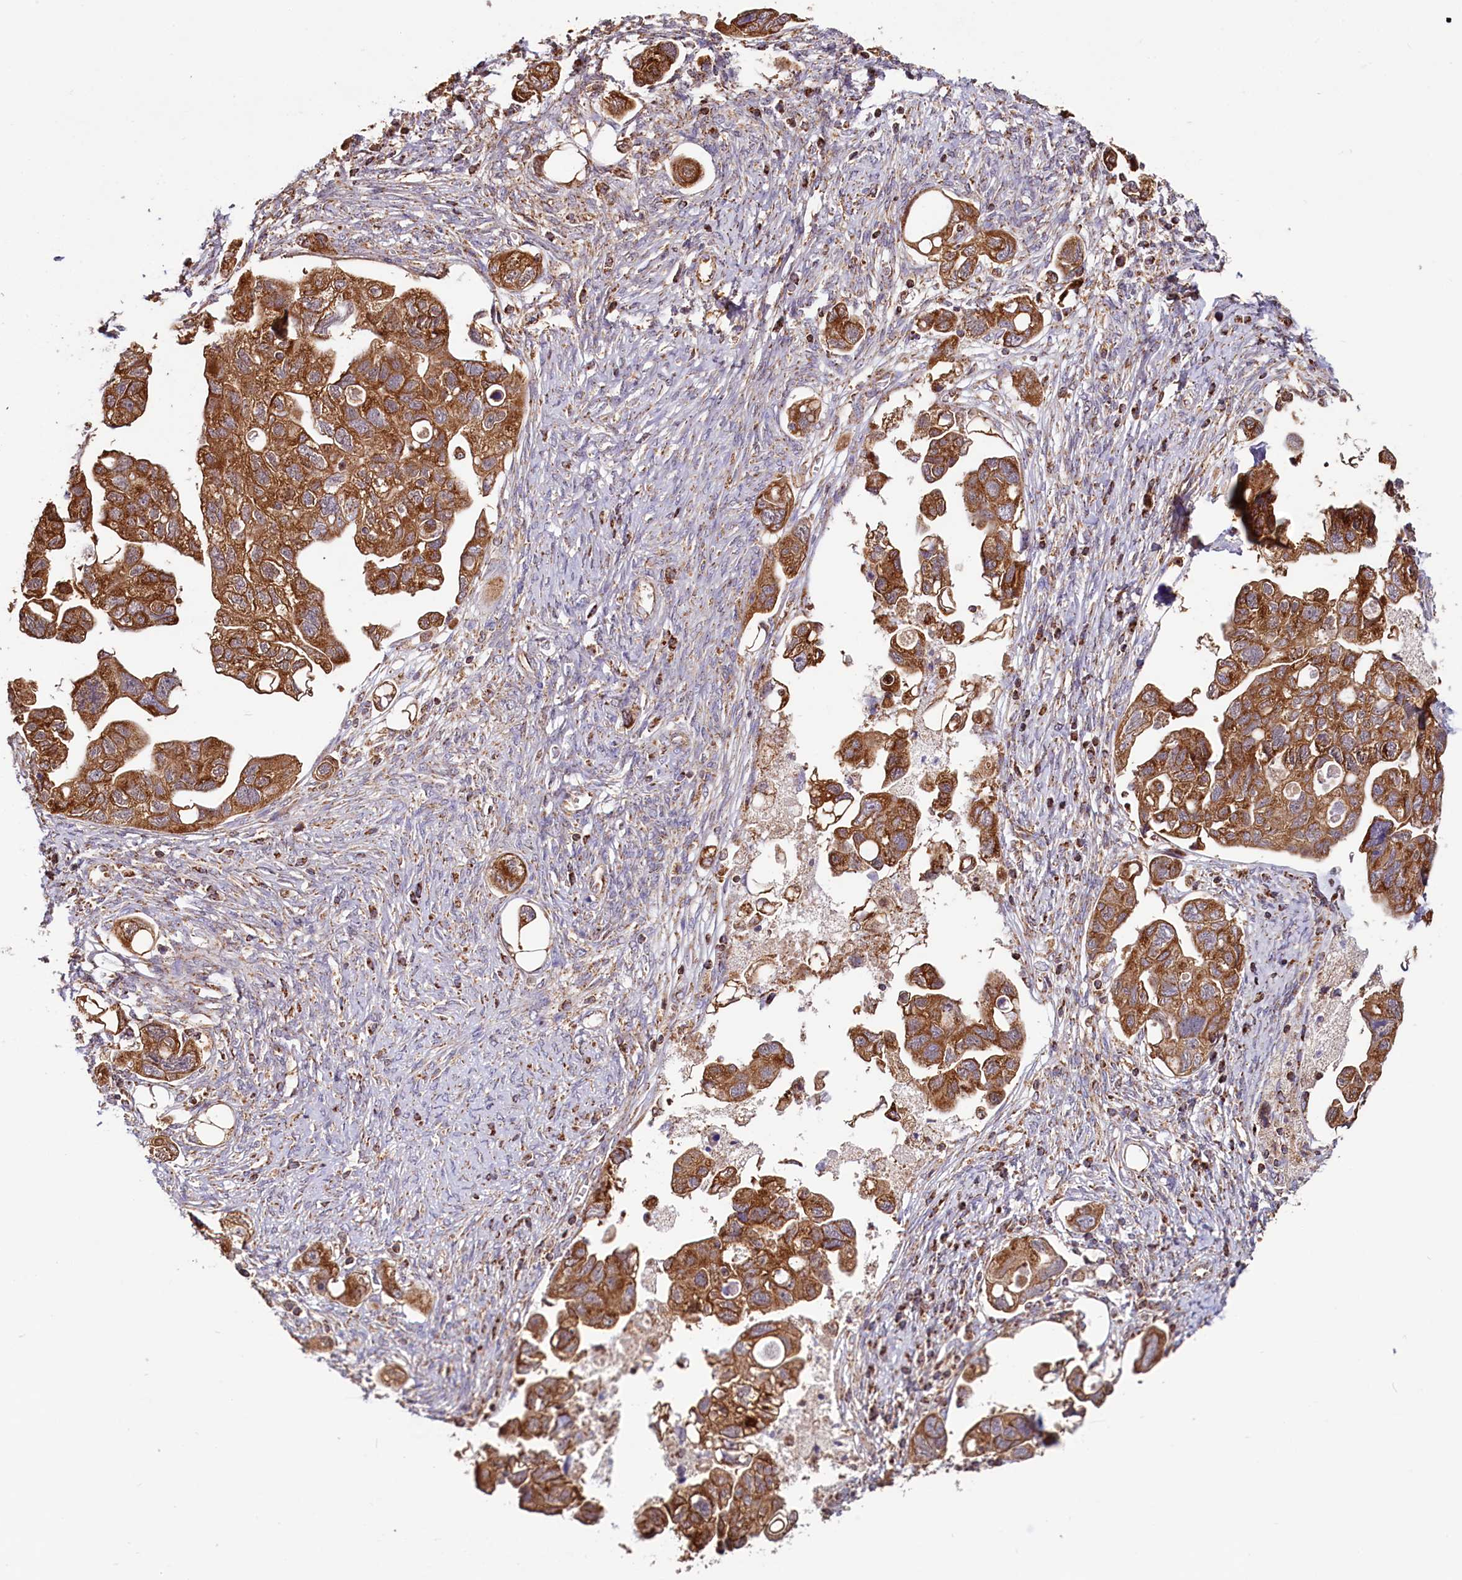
{"staining": {"intensity": "moderate", "quantity": ">75%", "location": "cytoplasmic/membranous"}, "tissue": "ovarian cancer", "cell_type": "Tumor cells", "image_type": "cancer", "snomed": [{"axis": "morphology", "description": "Carcinoma, NOS"}, {"axis": "morphology", "description": "Cystadenocarcinoma, serous, NOS"}, {"axis": "topography", "description": "Ovary"}], "caption": "The image displays staining of serous cystadenocarcinoma (ovarian), revealing moderate cytoplasmic/membranous protein expression (brown color) within tumor cells.", "gene": "NUDT15", "patient": {"sex": "female", "age": 69}}